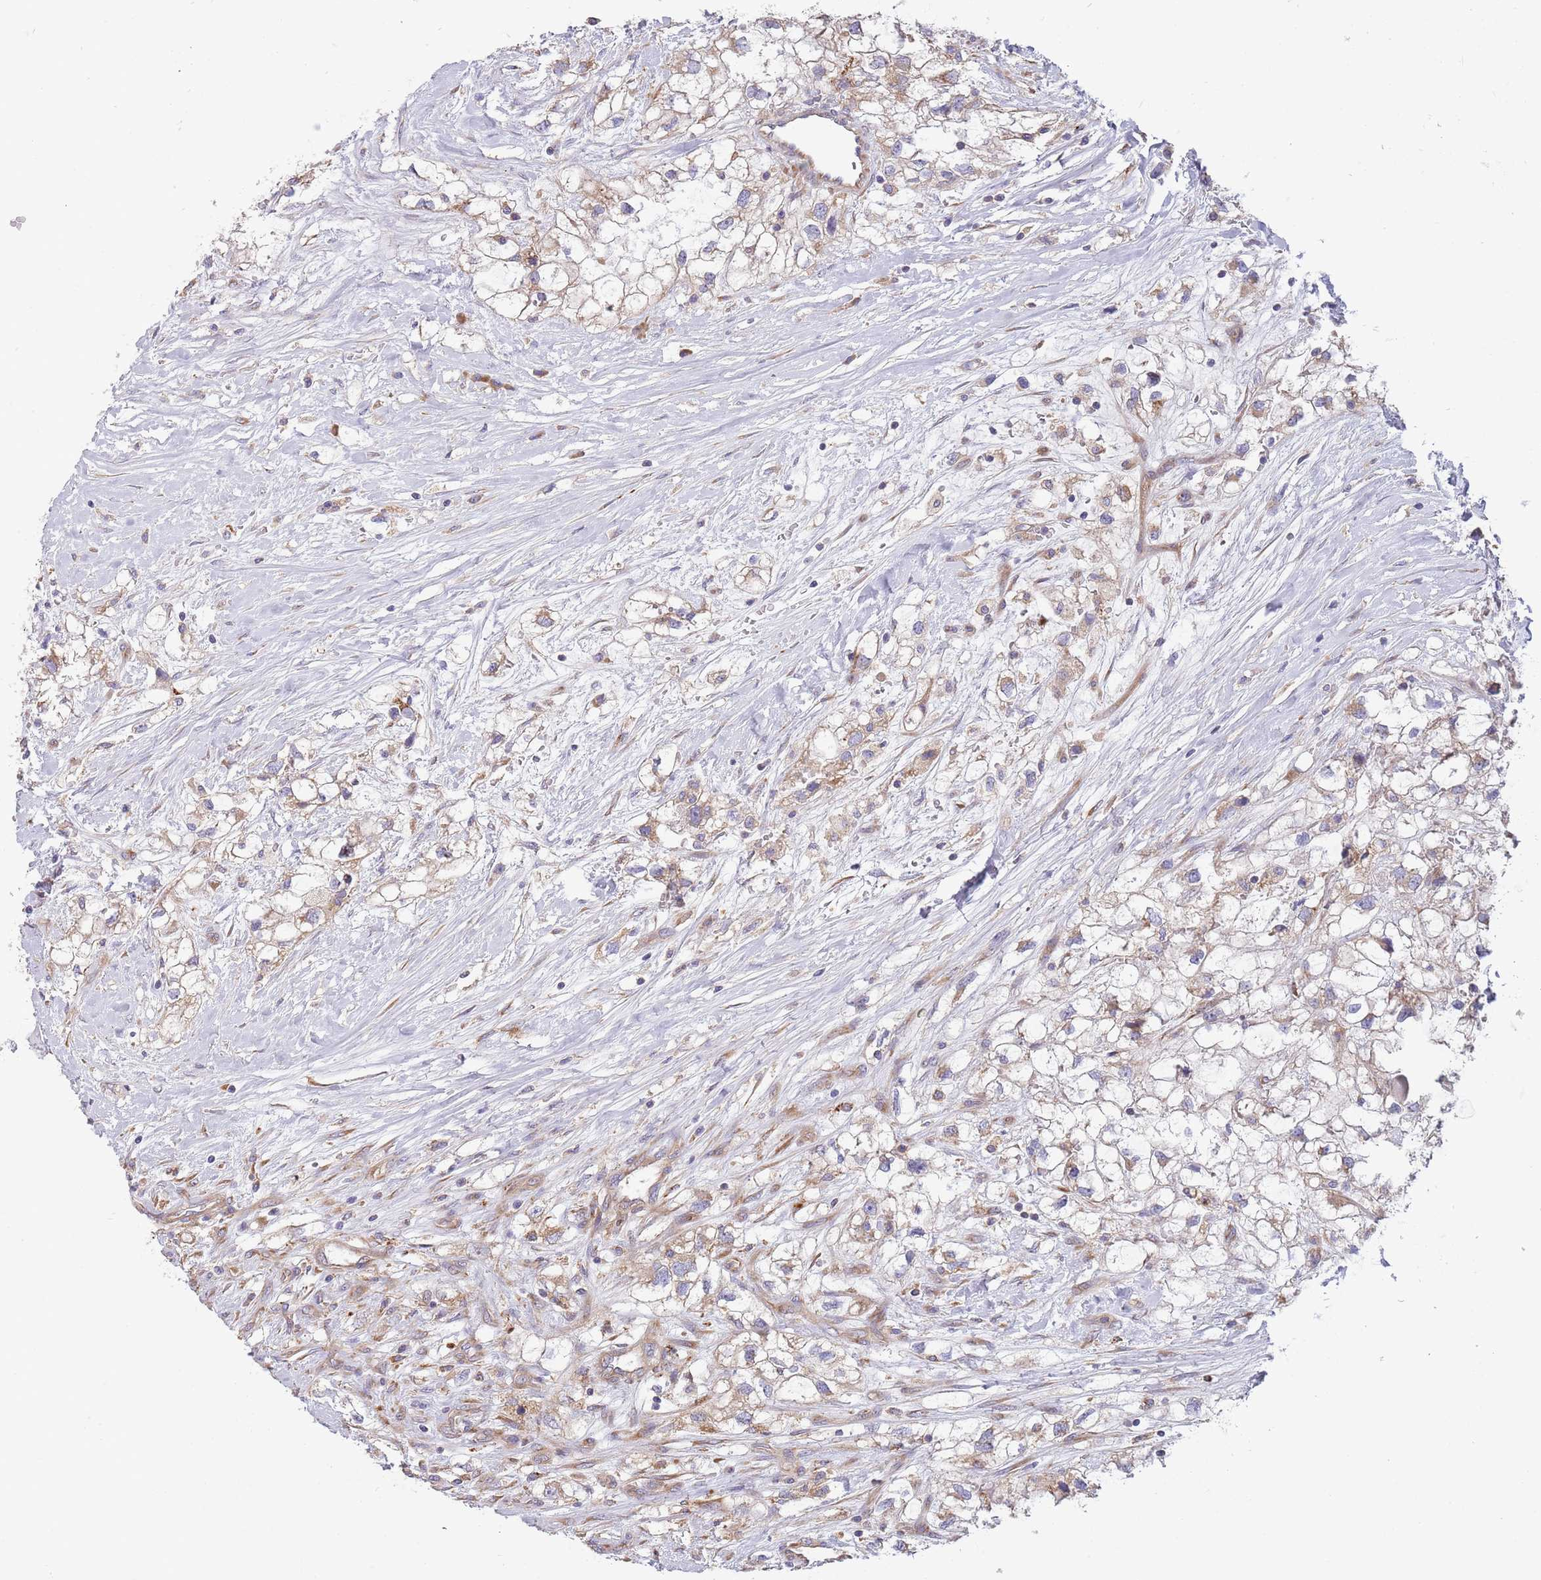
{"staining": {"intensity": "moderate", "quantity": "25%-75%", "location": "cytoplasmic/membranous"}, "tissue": "renal cancer", "cell_type": "Tumor cells", "image_type": "cancer", "snomed": [{"axis": "morphology", "description": "Adenocarcinoma, NOS"}, {"axis": "topography", "description": "Kidney"}], "caption": "IHC histopathology image of neoplastic tissue: human renal cancer stained using immunohistochemistry displays medium levels of moderate protein expression localized specifically in the cytoplasmic/membranous of tumor cells, appearing as a cytoplasmic/membranous brown color.", "gene": "ARMCX6", "patient": {"sex": "male", "age": 59}}